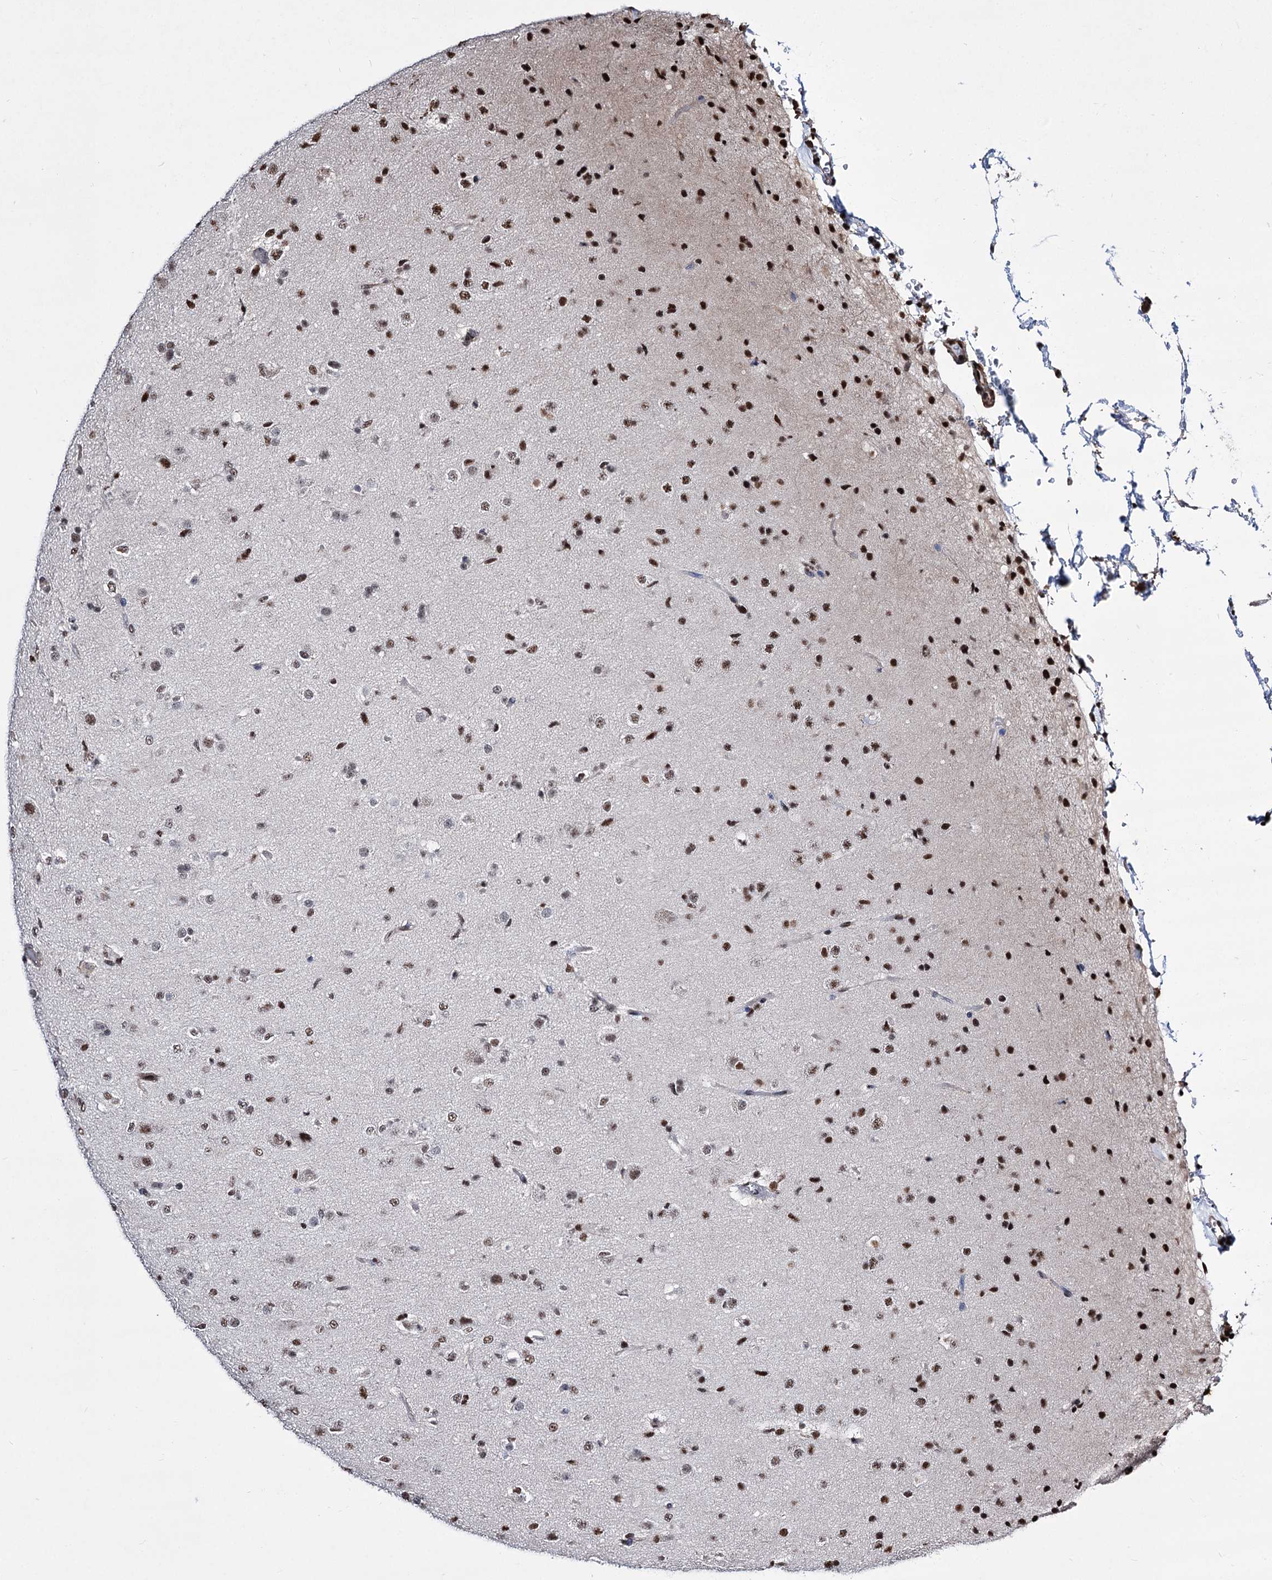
{"staining": {"intensity": "moderate", "quantity": "<25%", "location": "nuclear"}, "tissue": "glioma", "cell_type": "Tumor cells", "image_type": "cancer", "snomed": [{"axis": "morphology", "description": "Glioma, malignant, Low grade"}, {"axis": "topography", "description": "Brain"}], "caption": "Tumor cells exhibit moderate nuclear expression in about <25% of cells in glioma.", "gene": "CHMP7", "patient": {"sex": "male", "age": 65}}